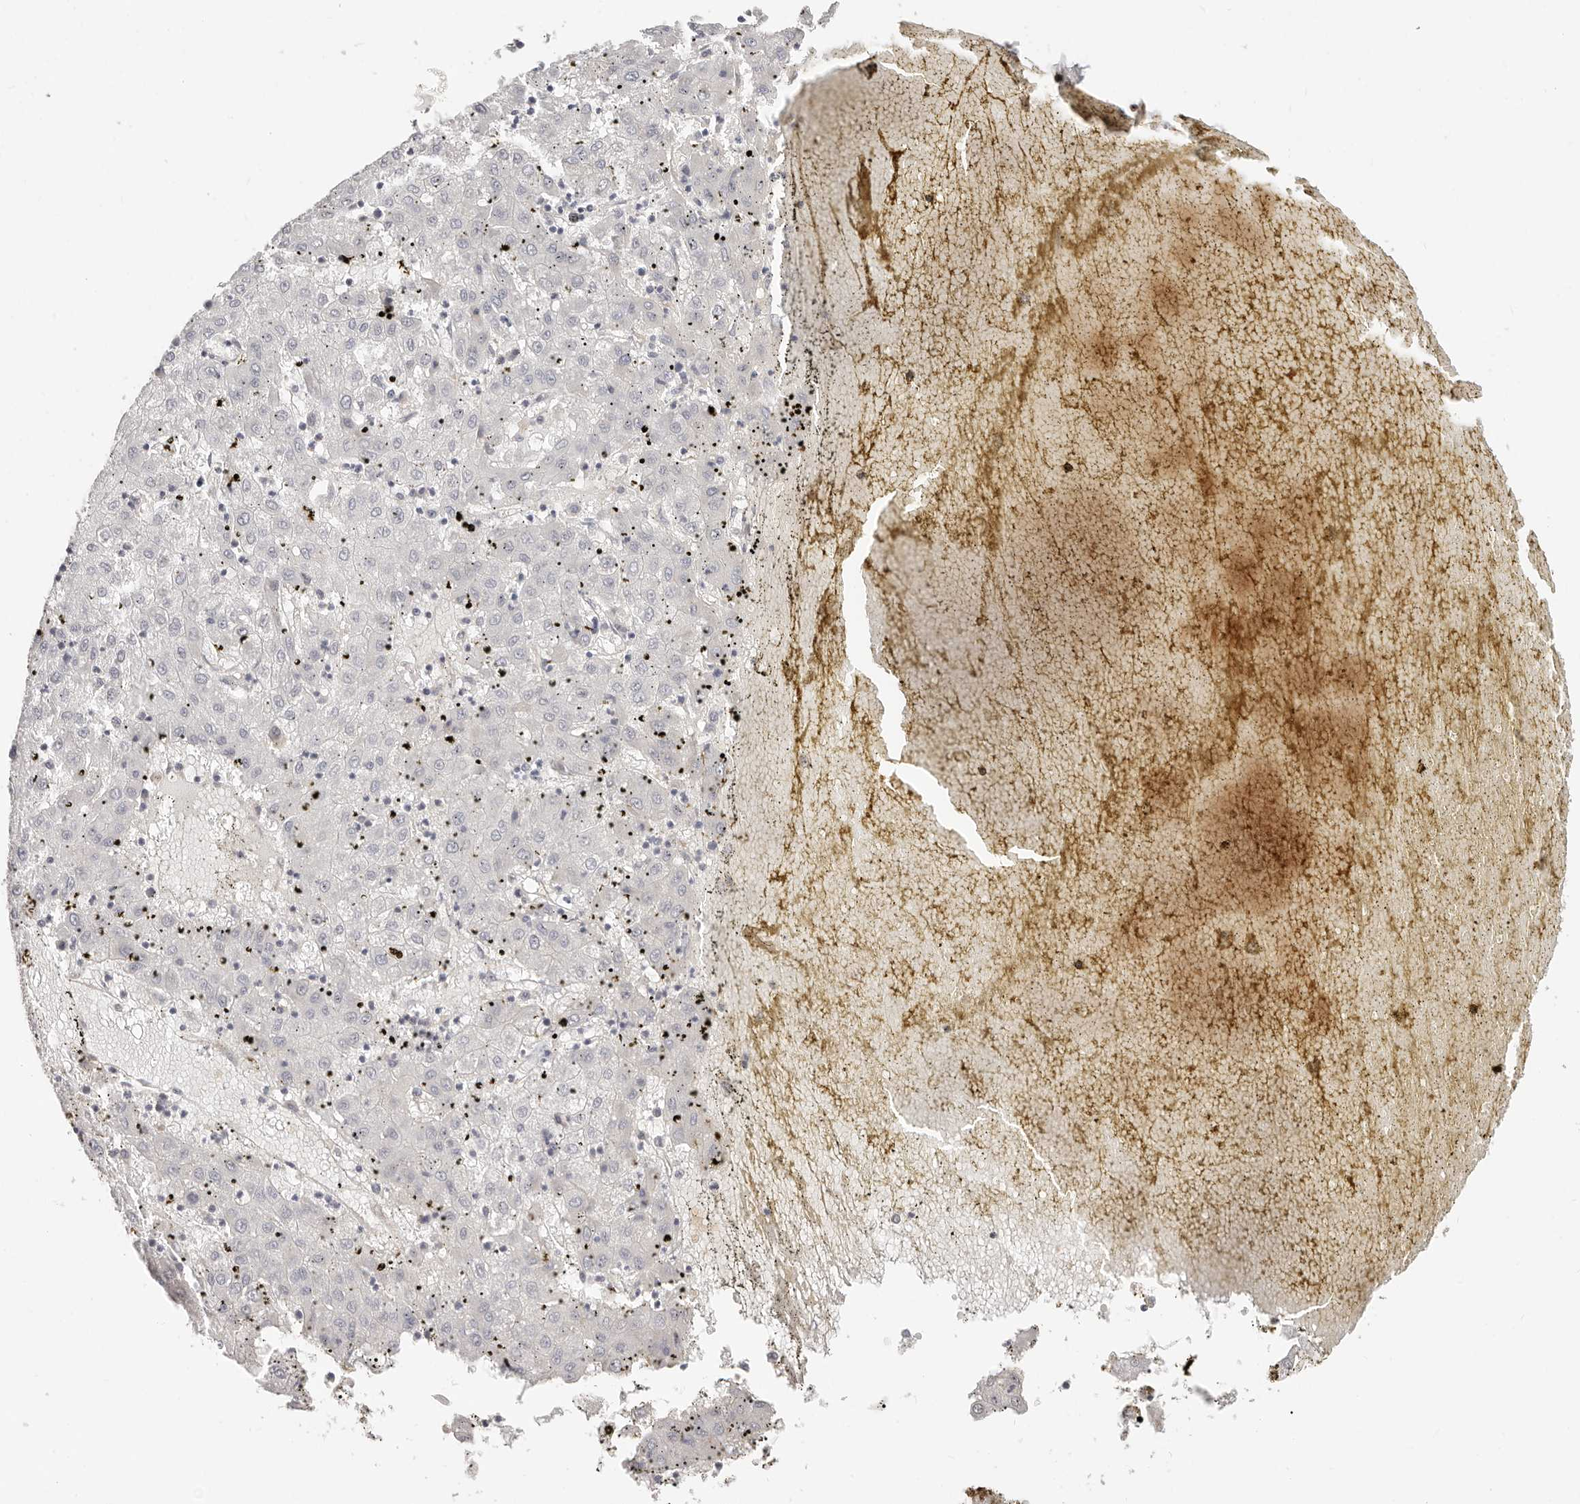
{"staining": {"intensity": "negative", "quantity": "none", "location": "none"}, "tissue": "liver cancer", "cell_type": "Tumor cells", "image_type": "cancer", "snomed": [{"axis": "morphology", "description": "Carcinoma, Hepatocellular, NOS"}, {"axis": "topography", "description": "Liver"}], "caption": "Tumor cells show no significant expression in liver cancer.", "gene": "DTNBP1", "patient": {"sex": "male", "age": 72}}